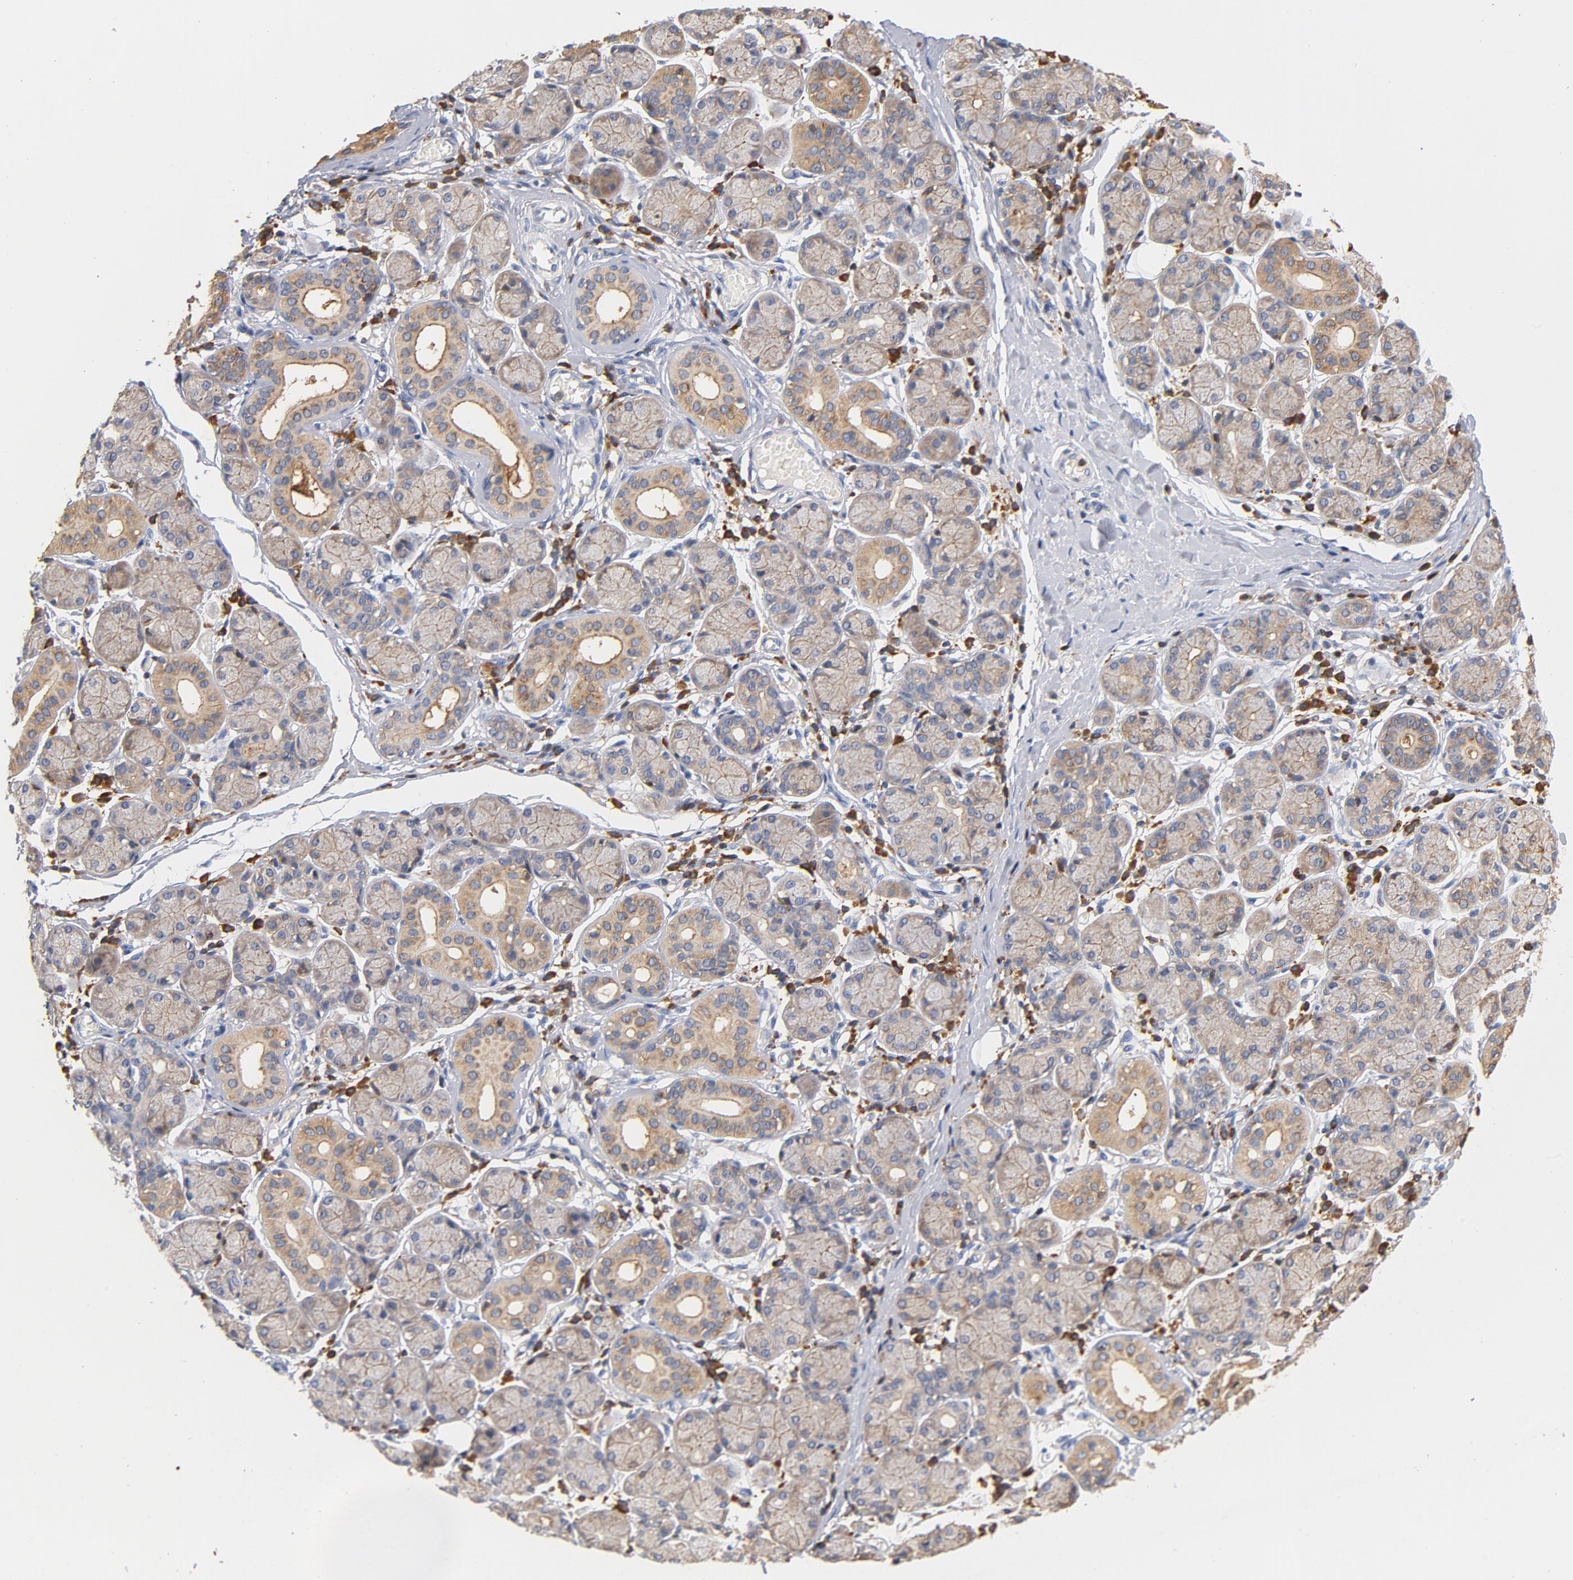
{"staining": {"intensity": "moderate", "quantity": ">75%", "location": "cytoplasmic/membranous"}, "tissue": "salivary gland", "cell_type": "Glandular cells", "image_type": "normal", "snomed": [{"axis": "morphology", "description": "Normal tissue, NOS"}, {"axis": "topography", "description": "Salivary gland"}], "caption": "Salivary gland stained with IHC displays moderate cytoplasmic/membranous staining in about >75% of glandular cells.", "gene": "EZR", "patient": {"sex": "female", "age": 24}}